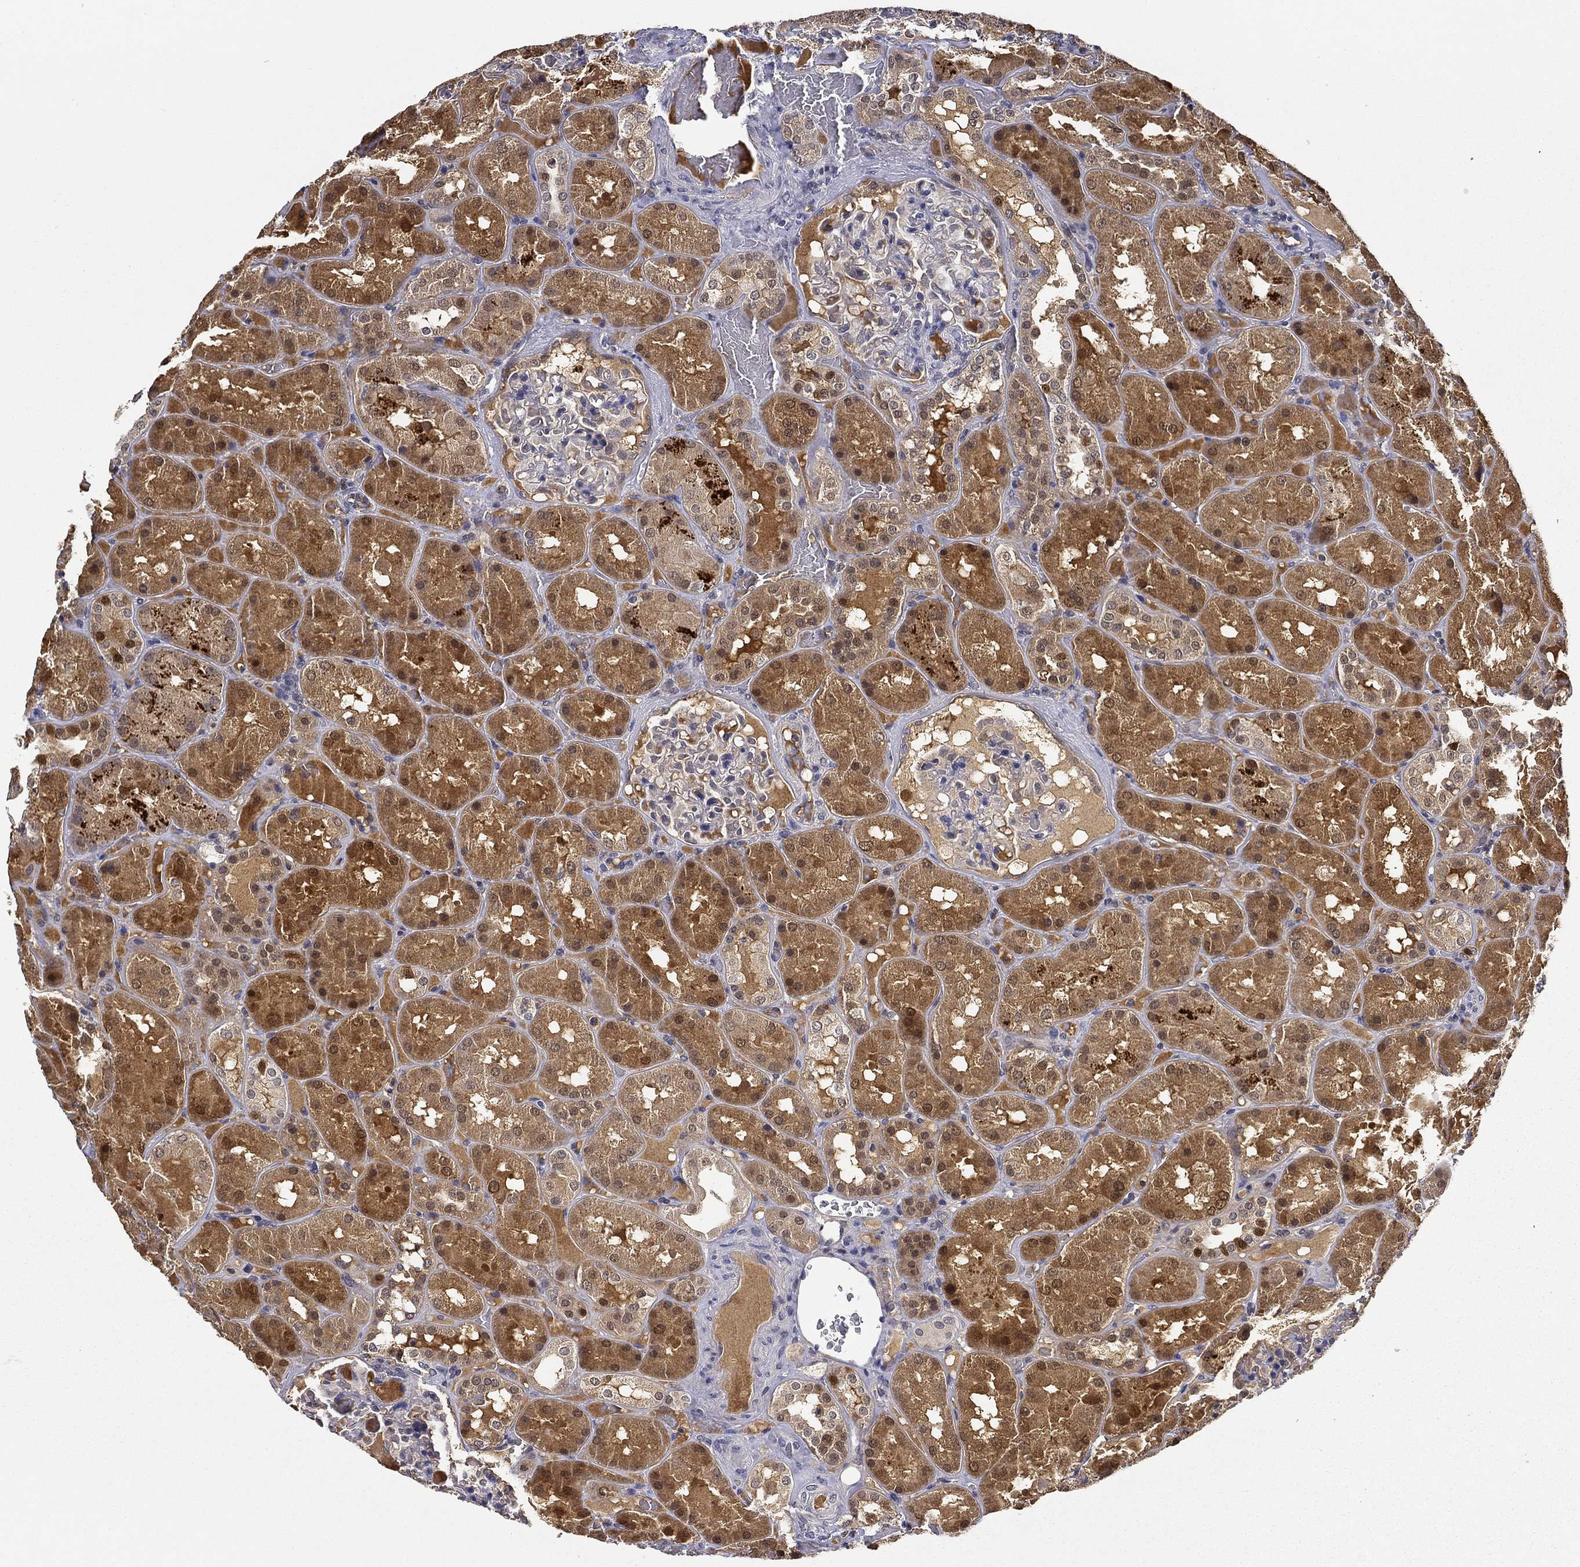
{"staining": {"intensity": "negative", "quantity": "none", "location": "none"}, "tissue": "kidney", "cell_type": "Cells in glomeruli", "image_type": "normal", "snomed": [{"axis": "morphology", "description": "Normal tissue, NOS"}, {"axis": "topography", "description": "Kidney"}], "caption": "Cells in glomeruli show no significant protein expression in benign kidney. Nuclei are stained in blue.", "gene": "DDTL", "patient": {"sex": "male", "age": 73}}